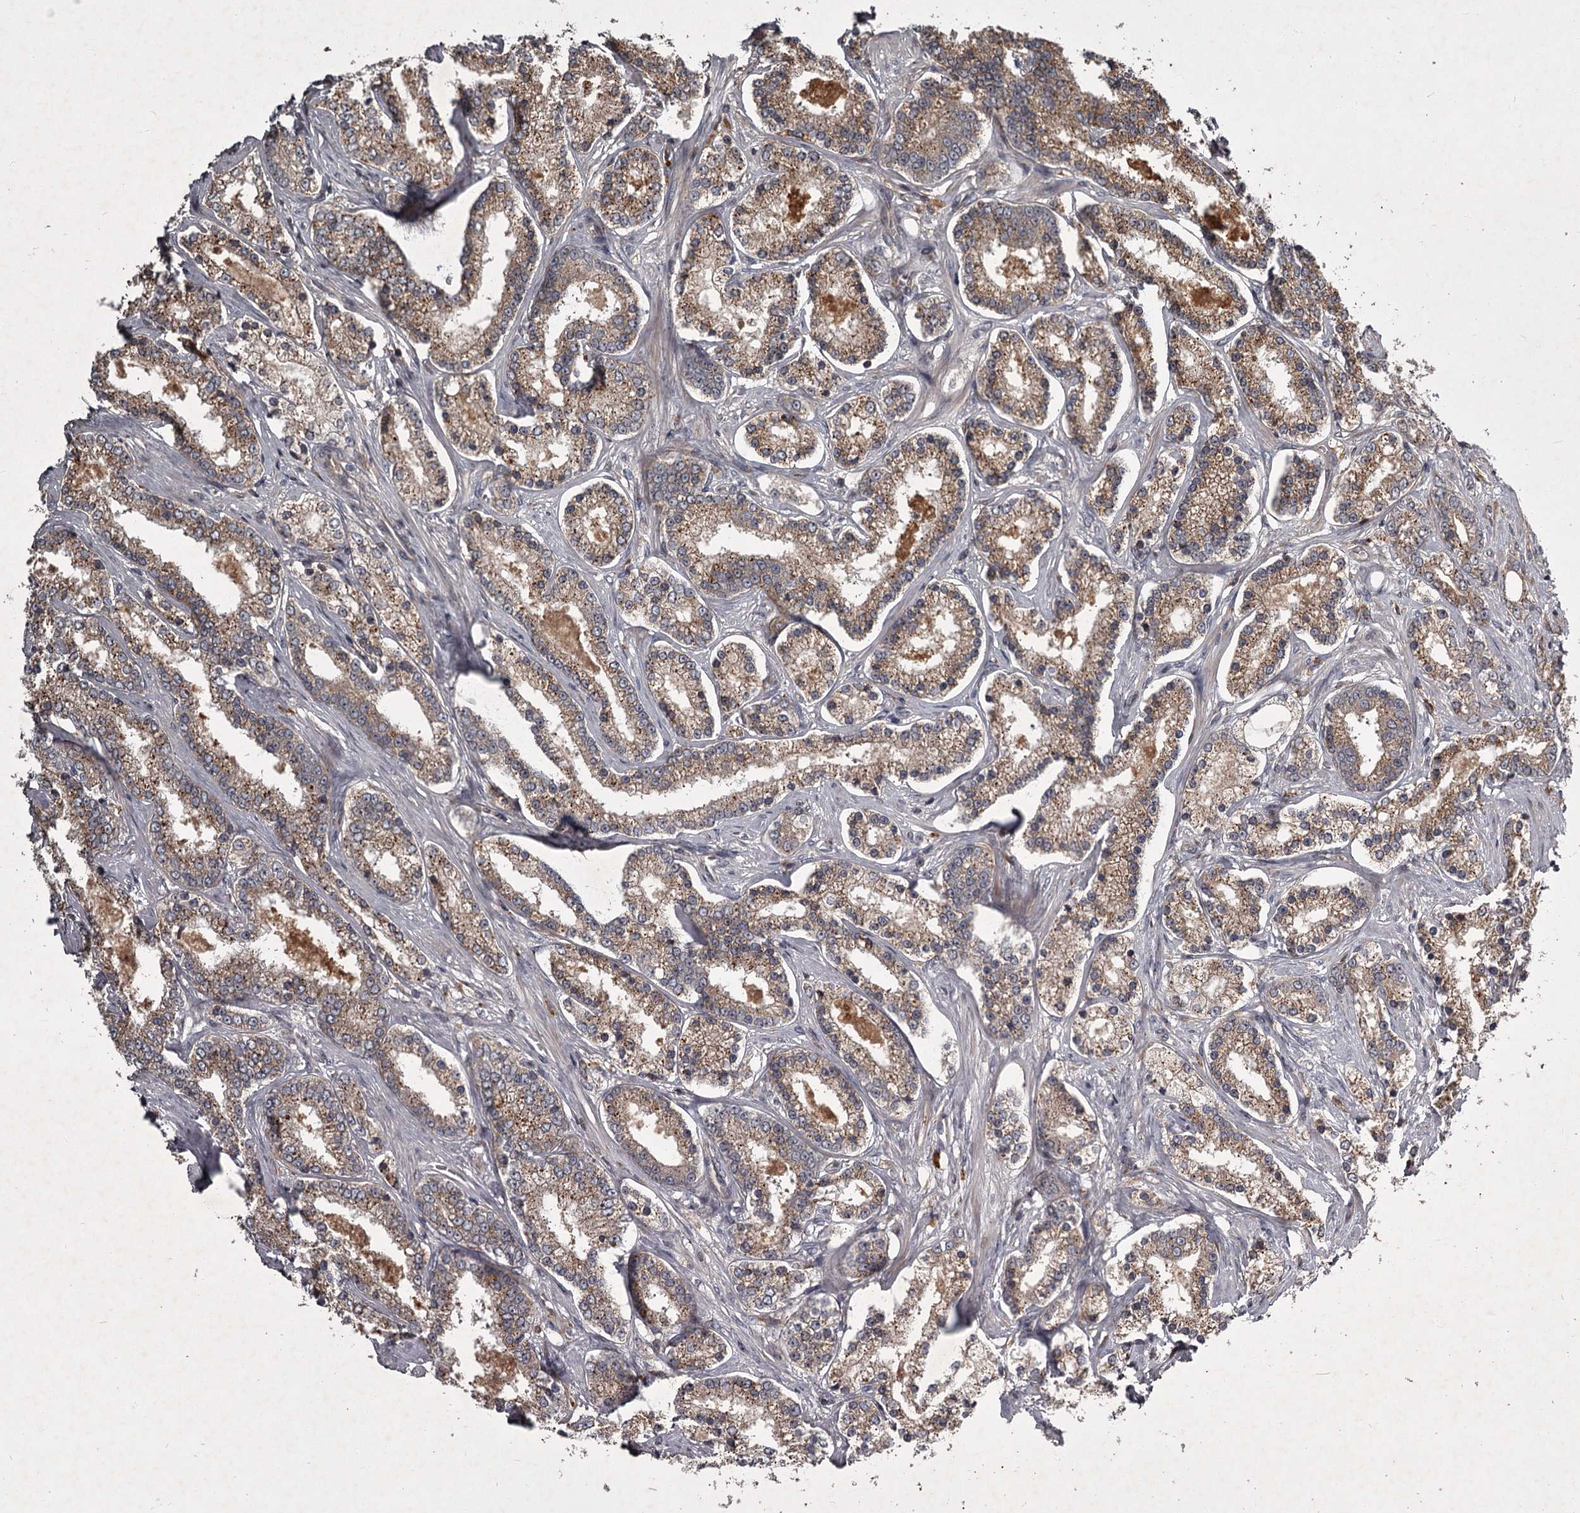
{"staining": {"intensity": "moderate", "quantity": ">75%", "location": "cytoplasmic/membranous"}, "tissue": "prostate cancer", "cell_type": "Tumor cells", "image_type": "cancer", "snomed": [{"axis": "morphology", "description": "Normal tissue, NOS"}, {"axis": "morphology", "description": "Adenocarcinoma, High grade"}, {"axis": "topography", "description": "Prostate"}], "caption": "The histopathology image exhibits a brown stain indicating the presence of a protein in the cytoplasmic/membranous of tumor cells in adenocarcinoma (high-grade) (prostate).", "gene": "UNC93B1", "patient": {"sex": "male", "age": 83}}